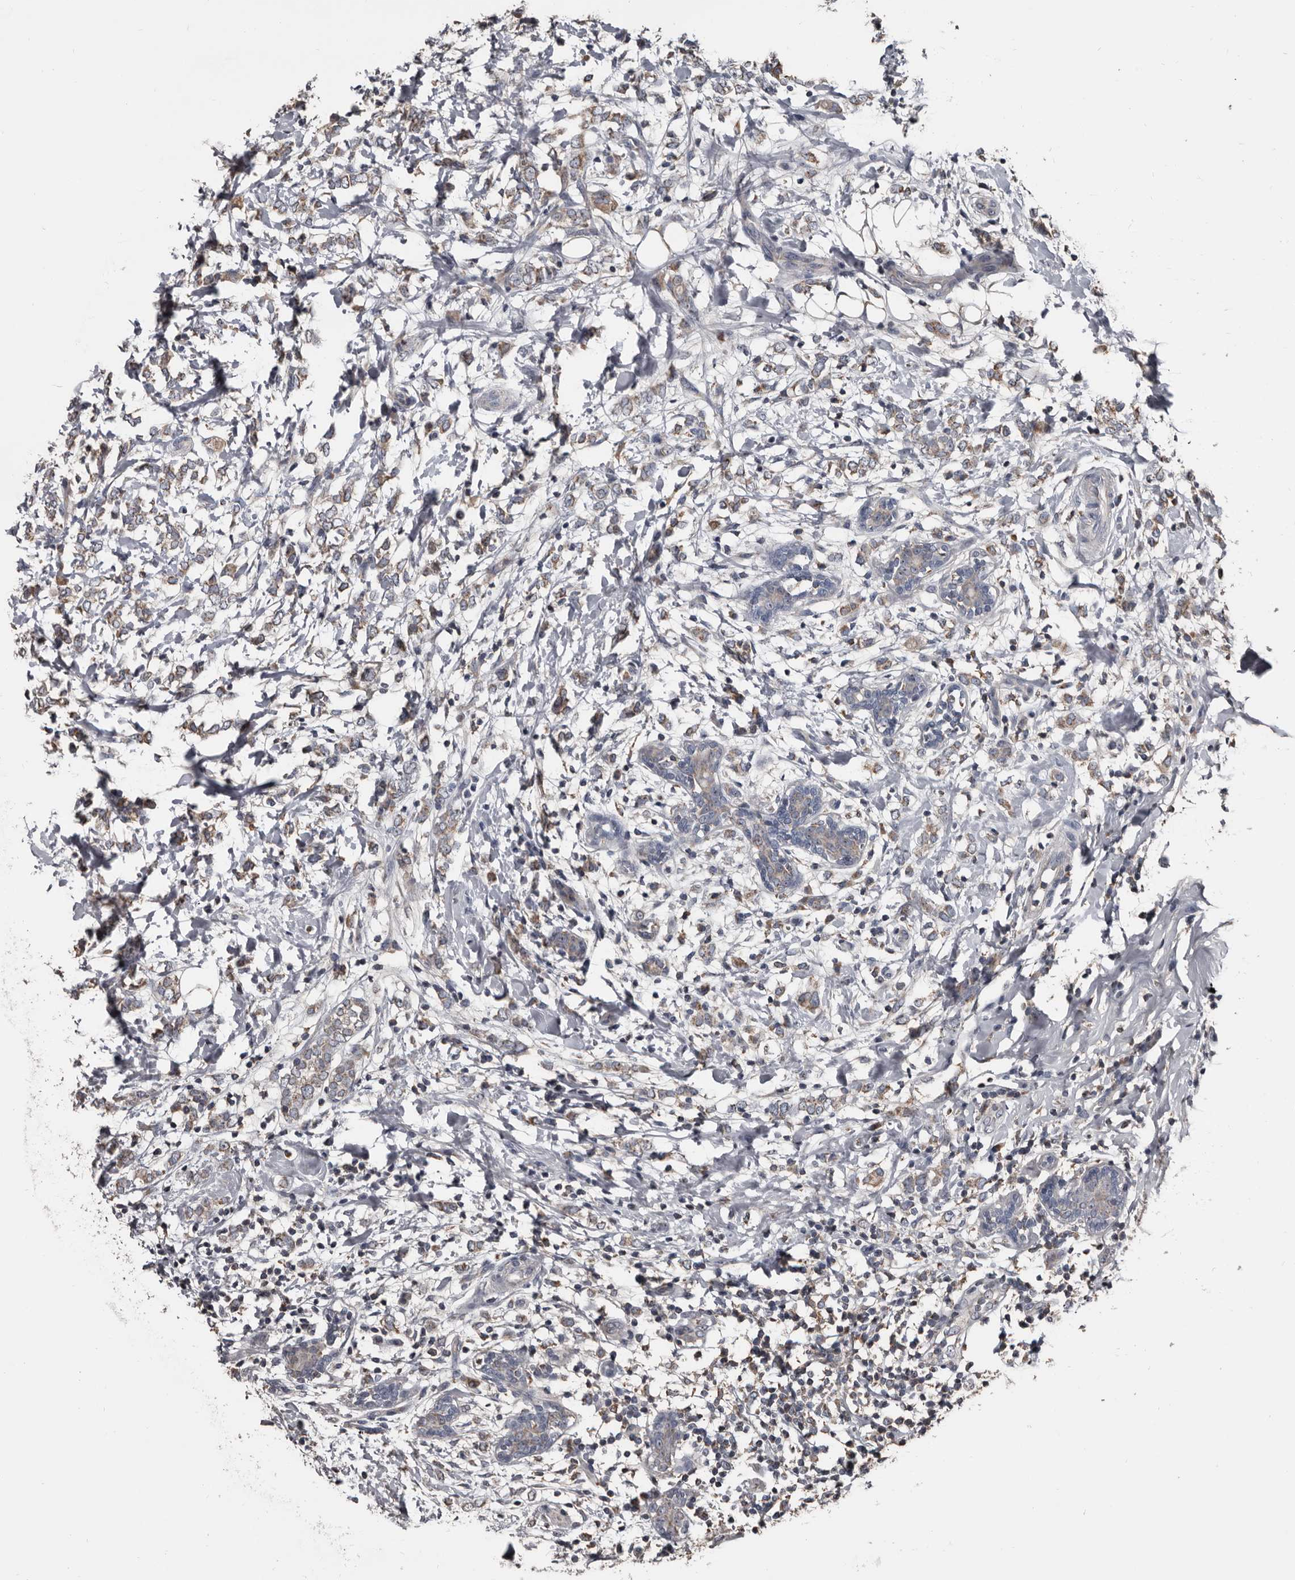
{"staining": {"intensity": "weak", "quantity": ">75%", "location": "cytoplasmic/membranous"}, "tissue": "breast cancer", "cell_type": "Tumor cells", "image_type": "cancer", "snomed": [{"axis": "morphology", "description": "Normal tissue, NOS"}, {"axis": "morphology", "description": "Lobular carcinoma"}, {"axis": "topography", "description": "Breast"}], "caption": "Immunohistochemical staining of lobular carcinoma (breast) displays weak cytoplasmic/membranous protein staining in approximately >75% of tumor cells. Using DAB (3,3'-diaminobenzidine) (brown) and hematoxylin (blue) stains, captured at high magnification using brightfield microscopy.", "gene": "GREB1", "patient": {"sex": "female", "age": 47}}